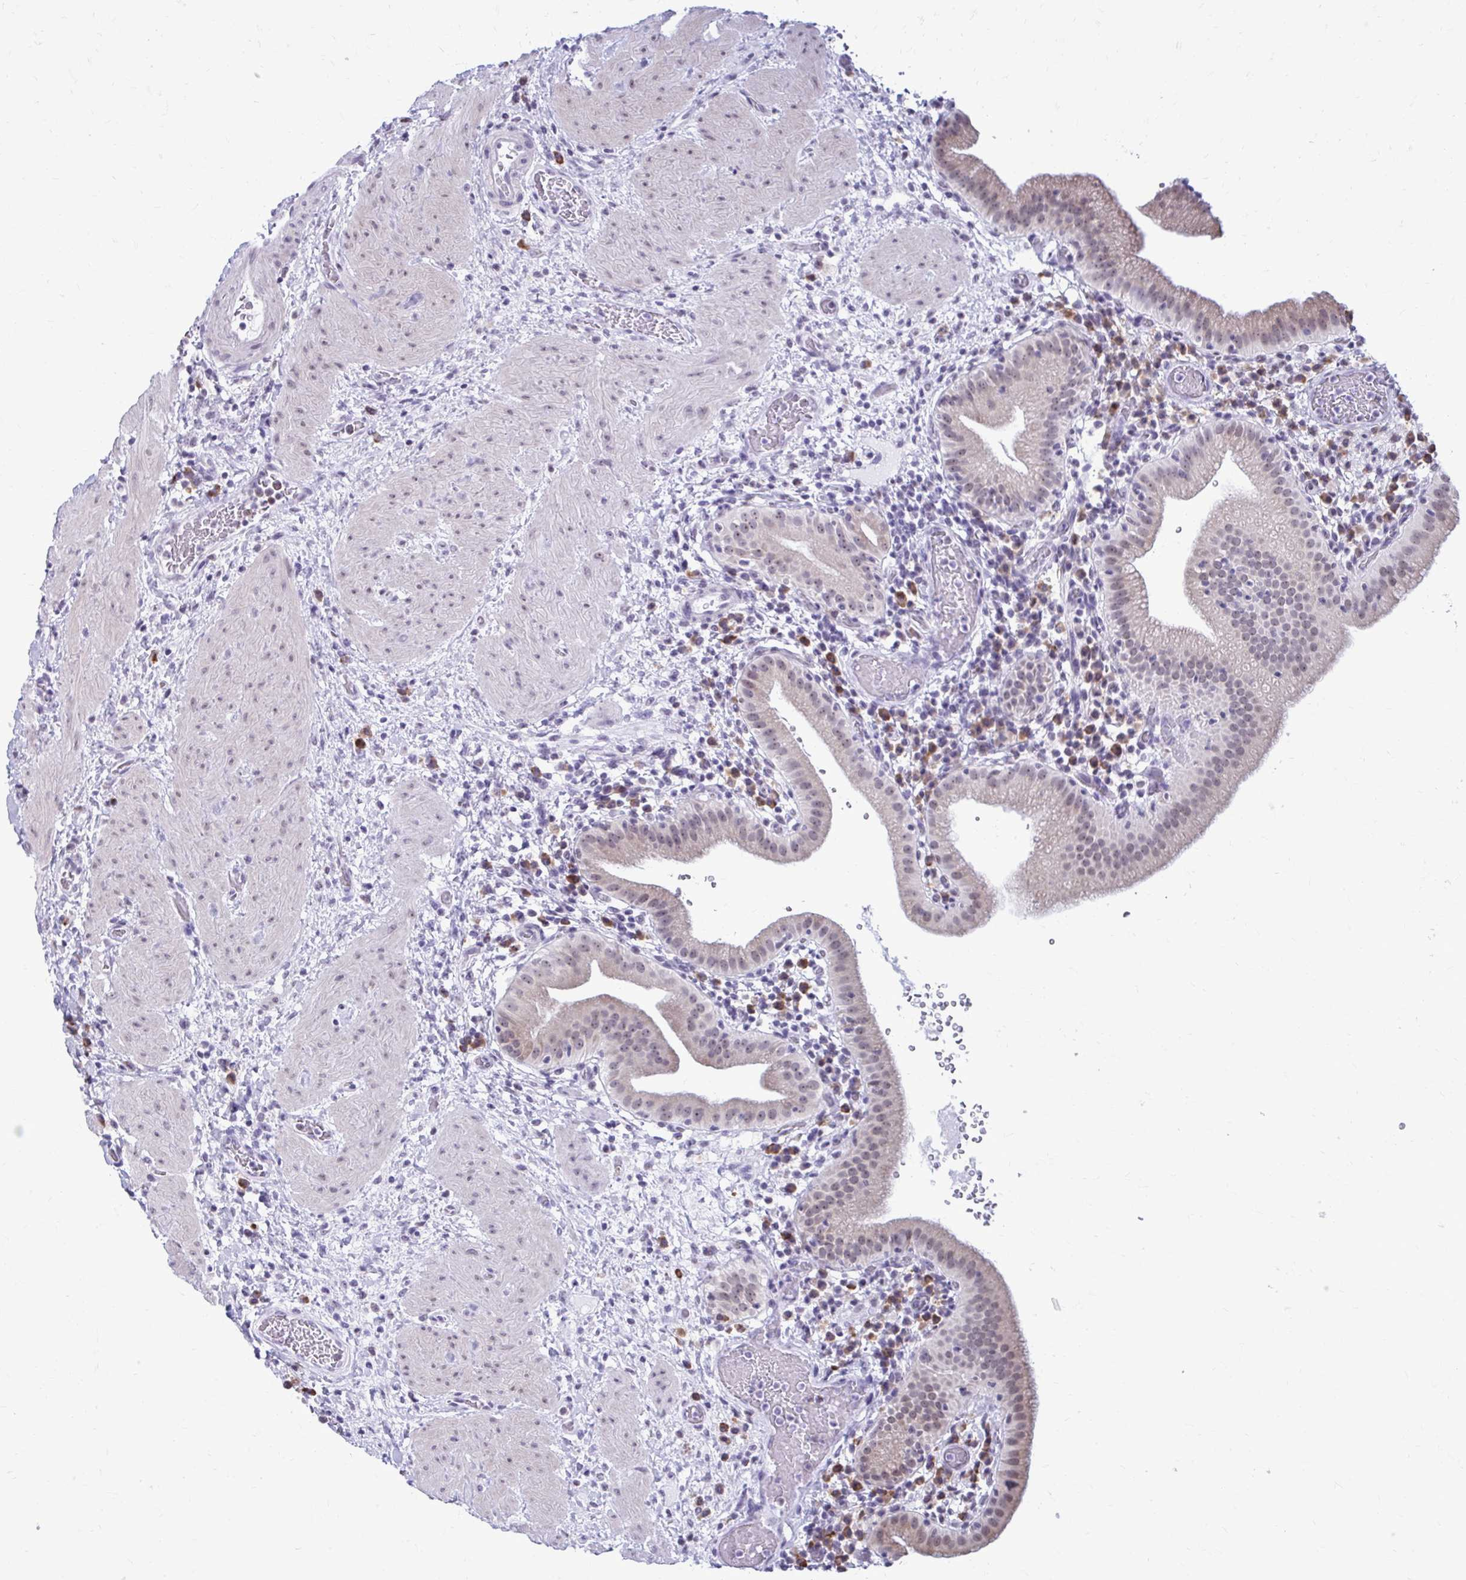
{"staining": {"intensity": "weak", "quantity": ">75%", "location": "nuclear"}, "tissue": "gallbladder", "cell_type": "Glandular cells", "image_type": "normal", "snomed": [{"axis": "morphology", "description": "Normal tissue, NOS"}, {"axis": "topography", "description": "Gallbladder"}], "caption": "High-power microscopy captured an immunohistochemistry photomicrograph of normal gallbladder, revealing weak nuclear expression in about >75% of glandular cells.", "gene": "PROSER1", "patient": {"sex": "male", "age": 26}}